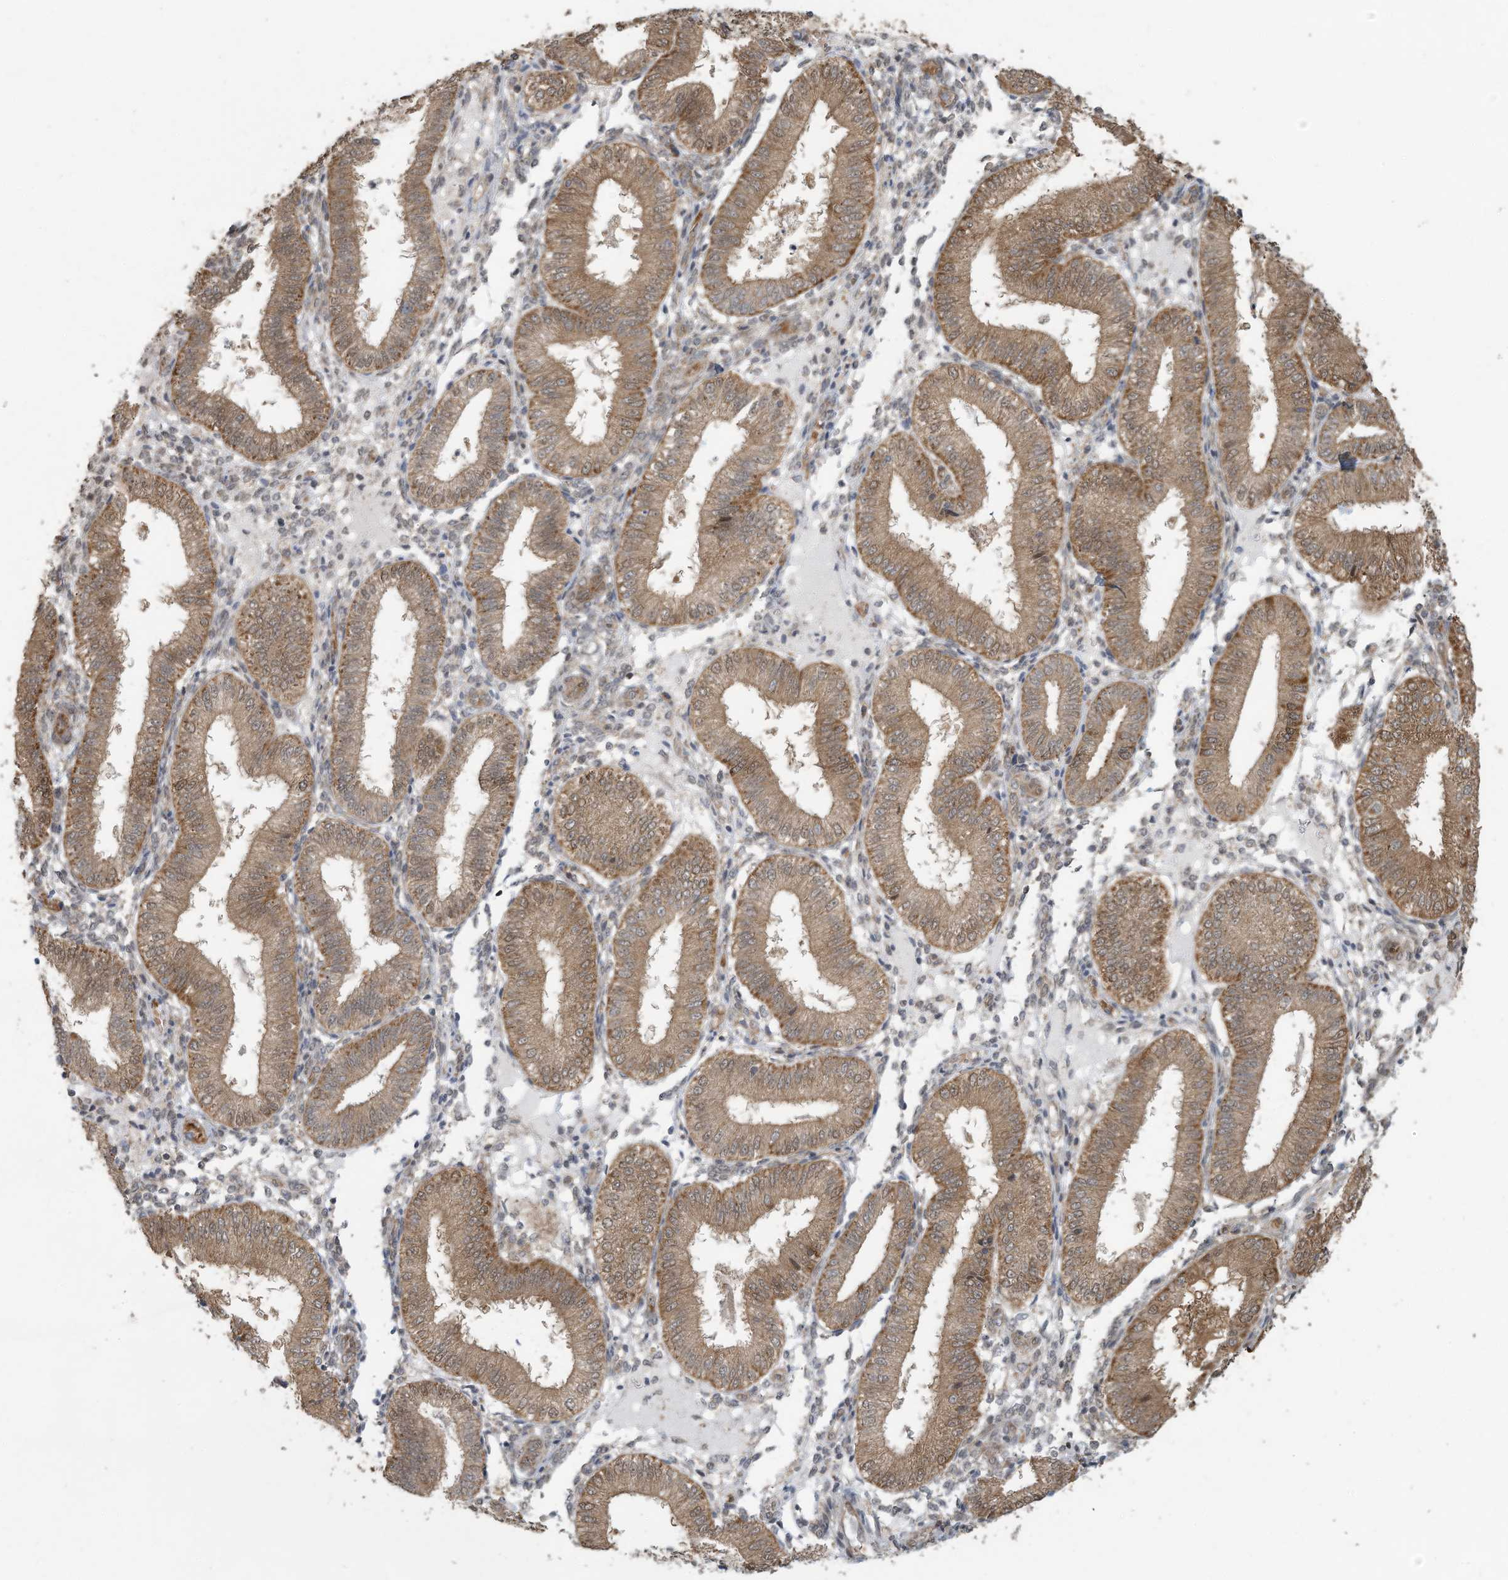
{"staining": {"intensity": "weak", "quantity": "<25%", "location": "cytoplasmic/membranous"}, "tissue": "endometrium", "cell_type": "Cells in endometrial stroma", "image_type": "normal", "snomed": [{"axis": "morphology", "description": "Normal tissue, NOS"}, {"axis": "topography", "description": "Endometrium"}], "caption": "Immunohistochemistry micrograph of unremarkable endometrium: endometrium stained with DAB (3,3'-diaminobenzidine) demonstrates no significant protein staining in cells in endometrial stroma.", "gene": "ERI2", "patient": {"sex": "female", "age": 39}}